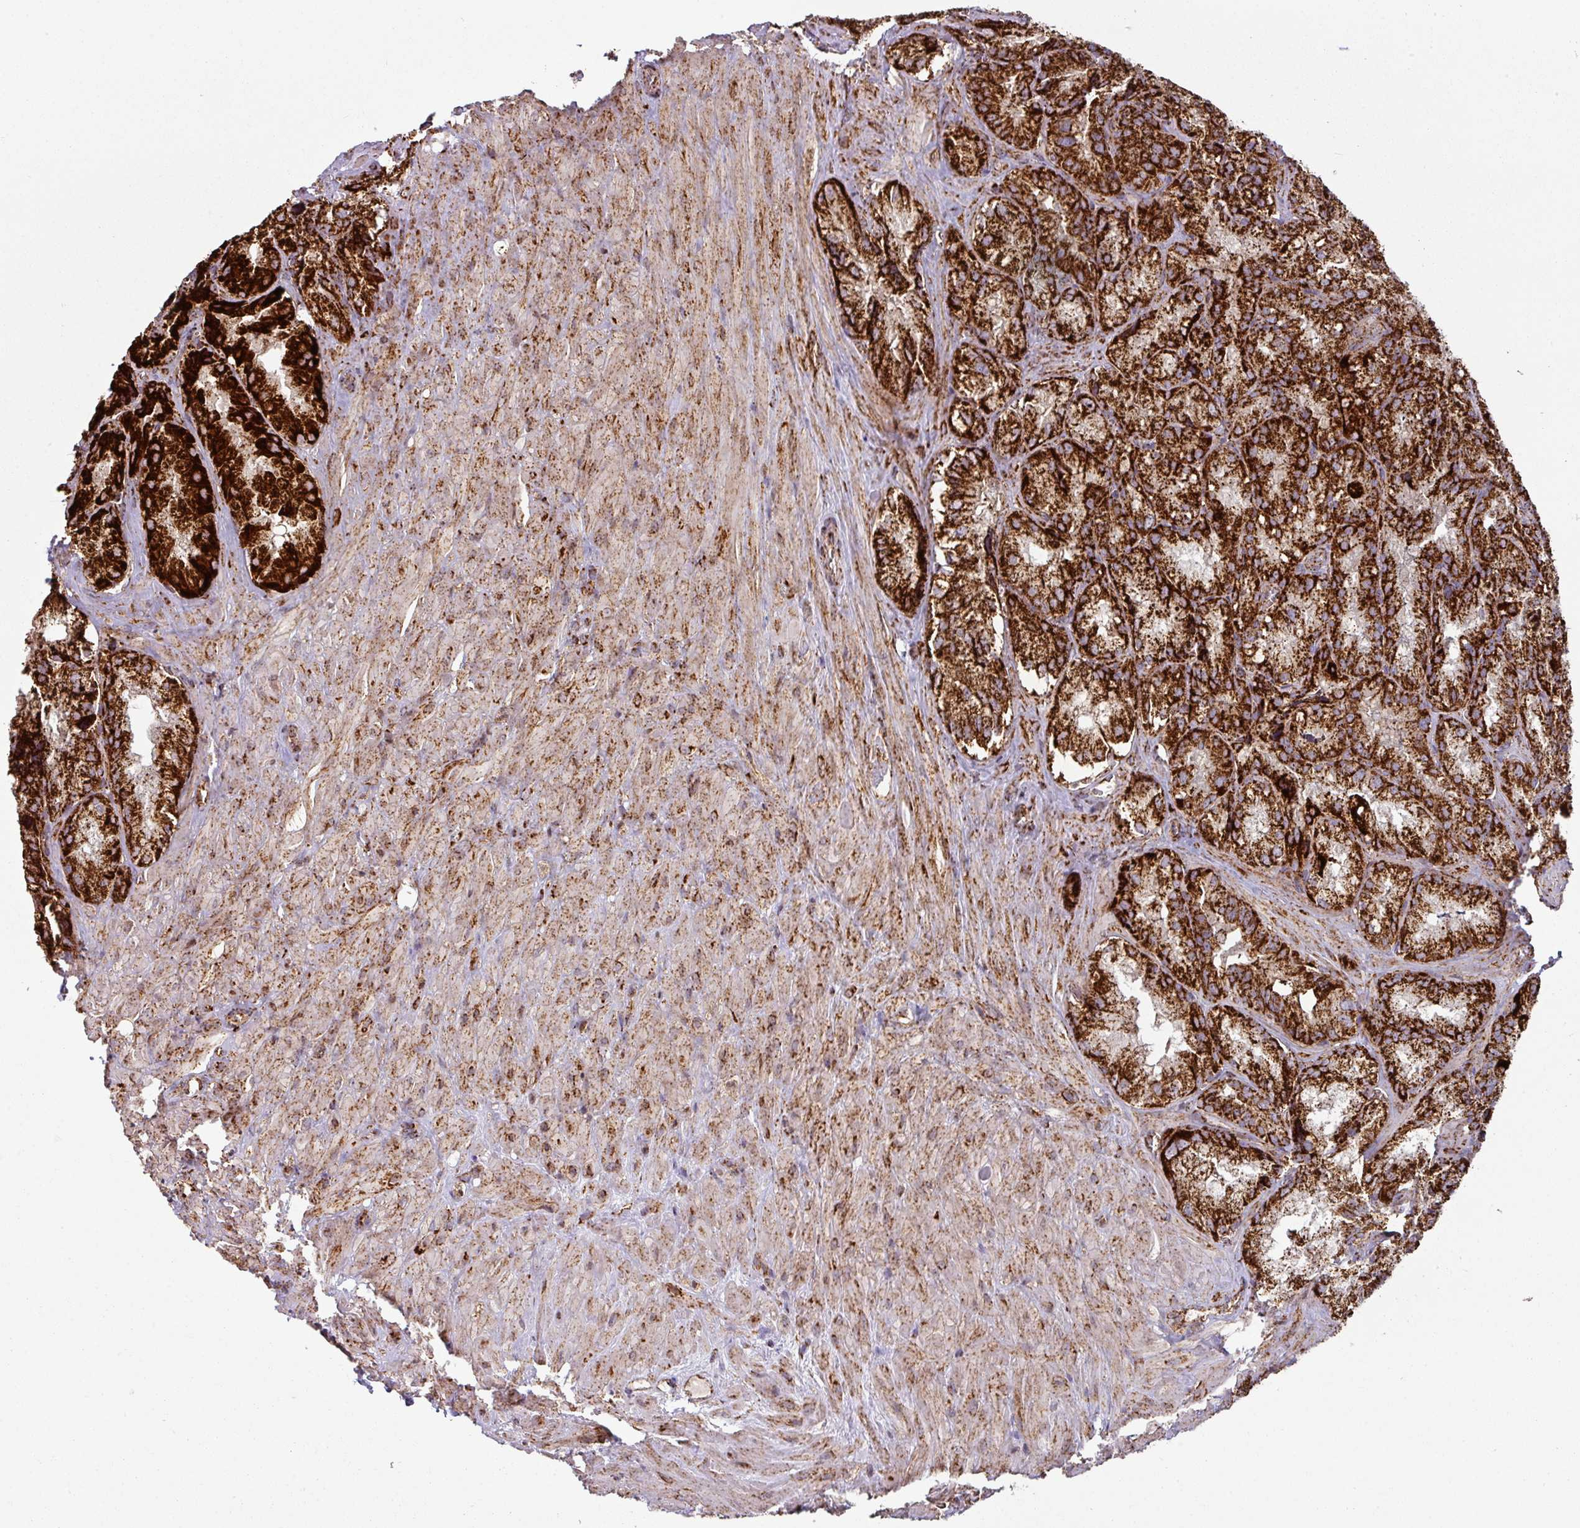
{"staining": {"intensity": "strong", "quantity": ">75%", "location": "cytoplasmic/membranous"}, "tissue": "seminal vesicle", "cell_type": "Glandular cells", "image_type": "normal", "snomed": [{"axis": "morphology", "description": "Normal tissue, NOS"}, {"axis": "topography", "description": "Seminal veicle"}], "caption": "A high-resolution photomicrograph shows immunohistochemistry staining of normal seminal vesicle, which shows strong cytoplasmic/membranous expression in approximately >75% of glandular cells. Using DAB (brown) and hematoxylin (blue) stains, captured at high magnification using brightfield microscopy.", "gene": "TRAP1", "patient": {"sex": "male", "age": 62}}